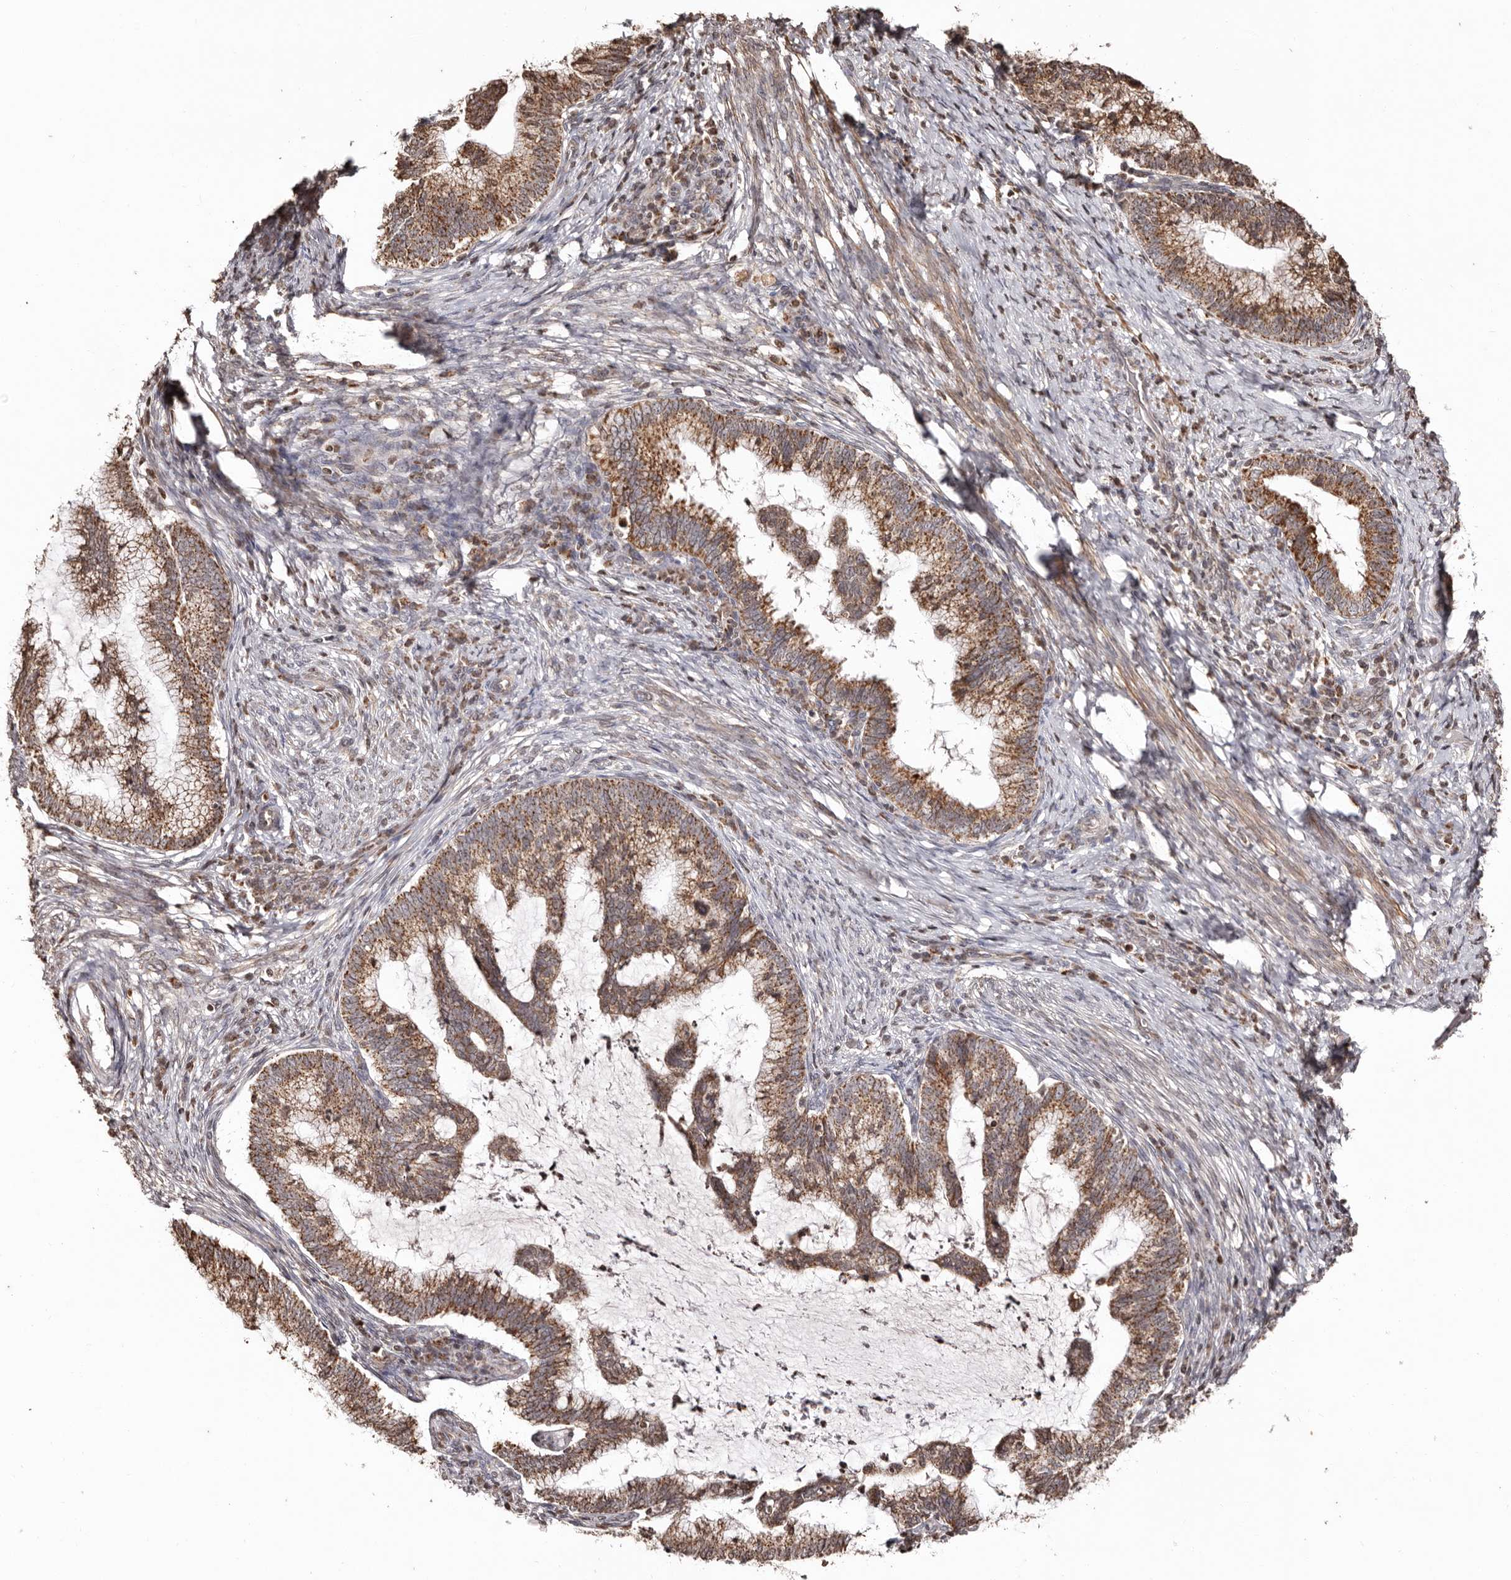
{"staining": {"intensity": "moderate", "quantity": ">75%", "location": "cytoplasmic/membranous"}, "tissue": "cervical cancer", "cell_type": "Tumor cells", "image_type": "cancer", "snomed": [{"axis": "morphology", "description": "Adenocarcinoma, NOS"}, {"axis": "topography", "description": "Cervix"}], "caption": "Human adenocarcinoma (cervical) stained with a brown dye demonstrates moderate cytoplasmic/membranous positive positivity in about >75% of tumor cells.", "gene": "CCDC190", "patient": {"sex": "female", "age": 36}}